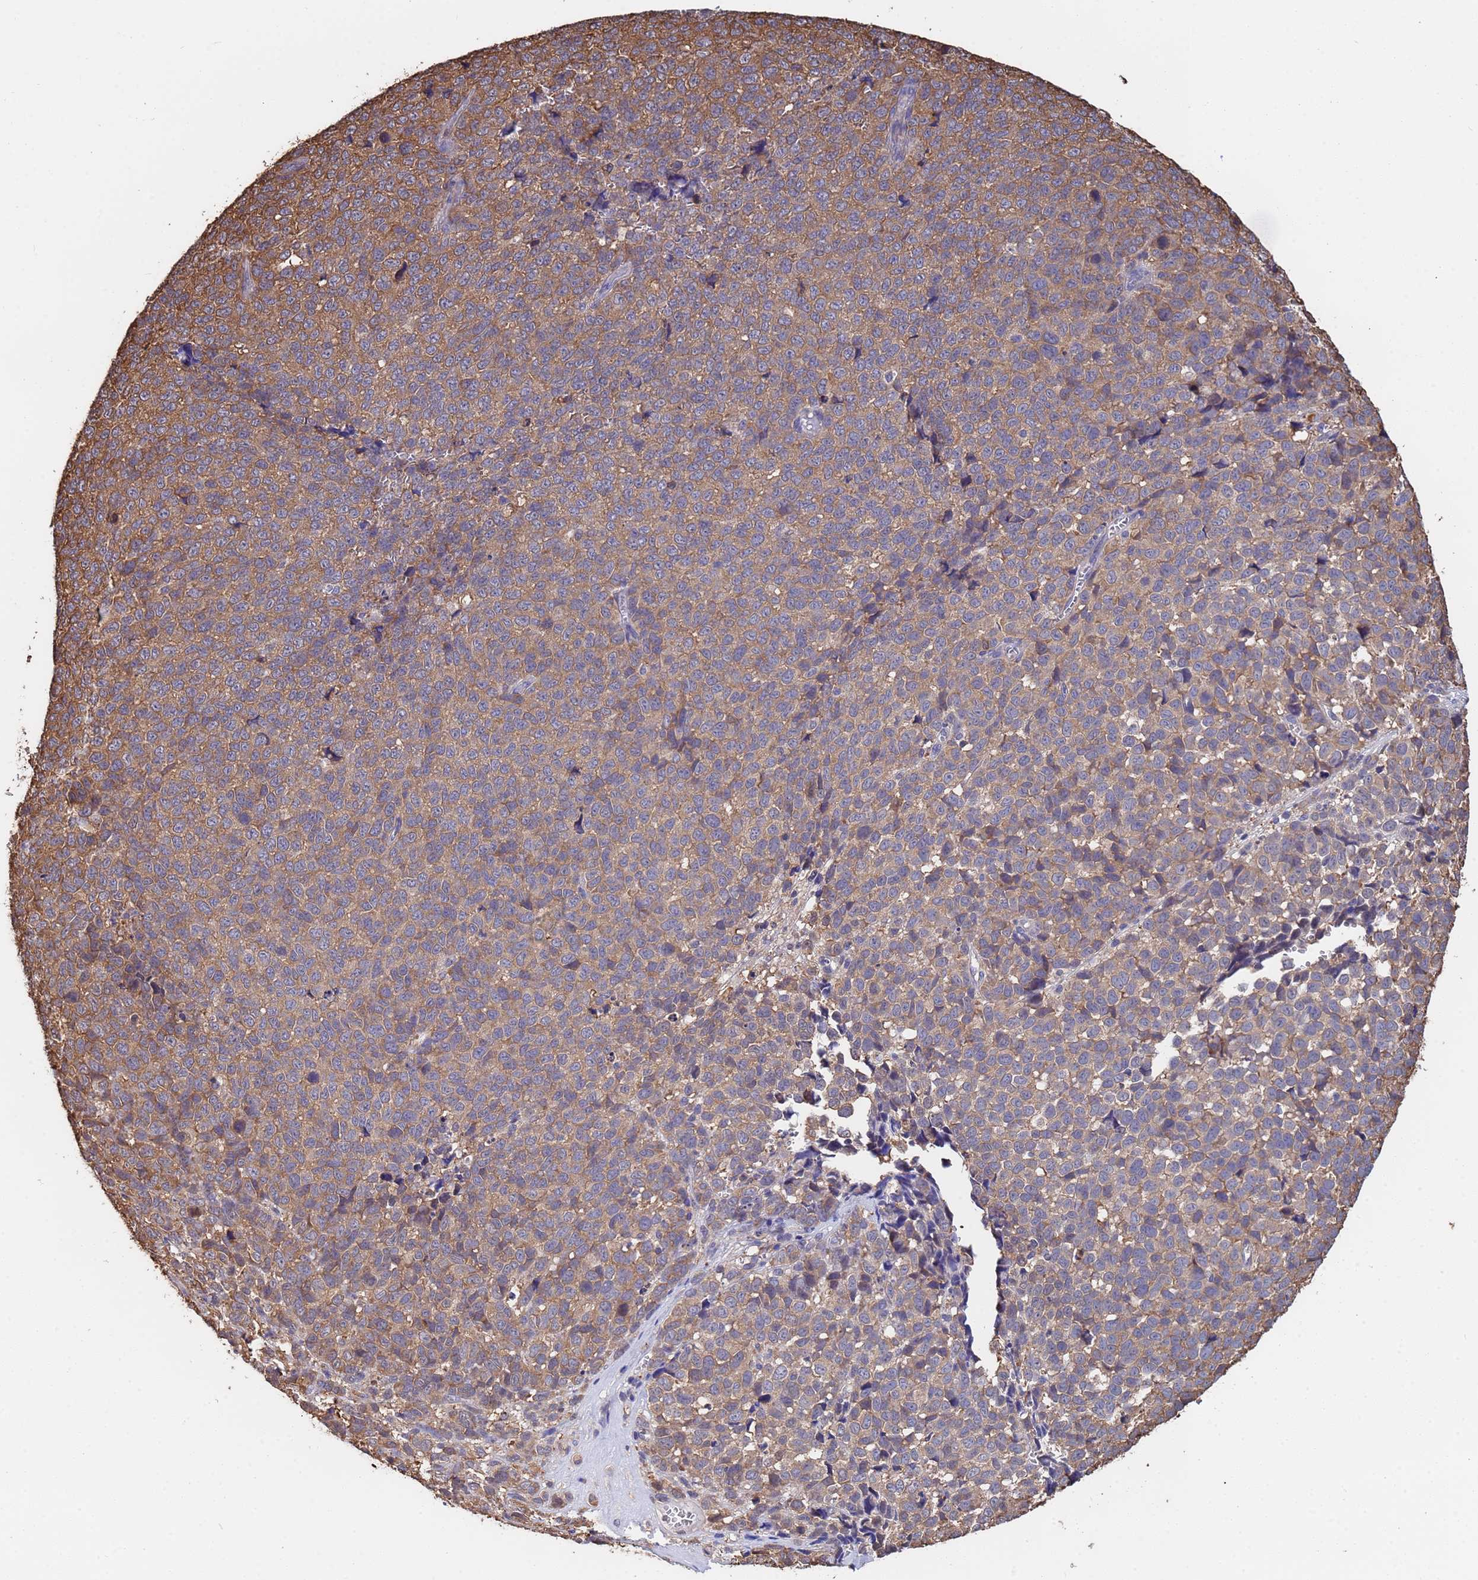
{"staining": {"intensity": "moderate", "quantity": ">75%", "location": "cytoplasmic/membranous"}, "tissue": "melanoma", "cell_type": "Tumor cells", "image_type": "cancer", "snomed": [{"axis": "morphology", "description": "Malignant melanoma, NOS"}, {"axis": "topography", "description": "Nose, NOS"}], "caption": "IHC (DAB (3,3'-diaminobenzidine)) staining of human melanoma shows moderate cytoplasmic/membranous protein expression in about >75% of tumor cells.", "gene": "FAM25A", "patient": {"sex": "female", "age": 48}}